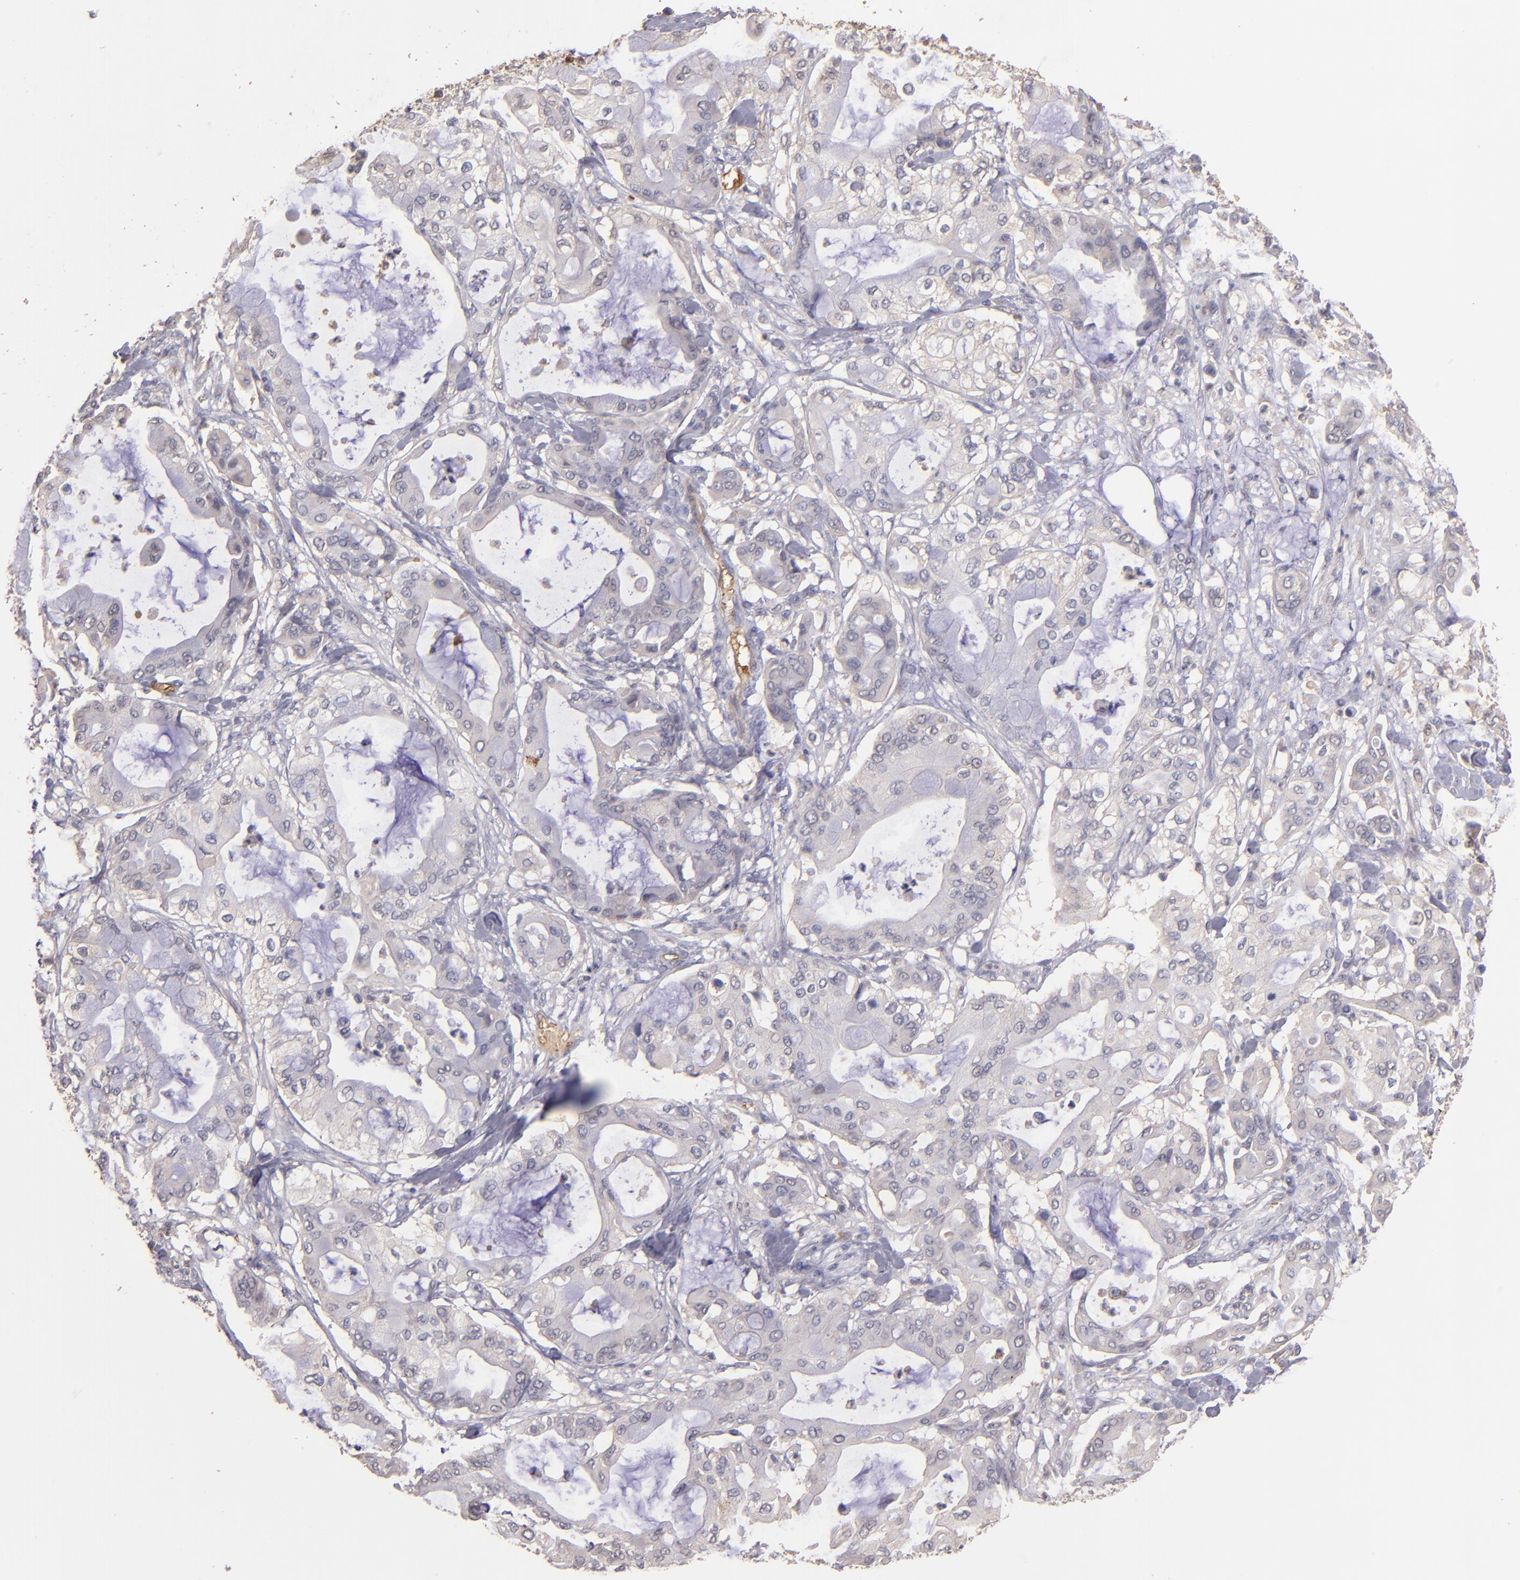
{"staining": {"intensity": "weak", "quantity": "<25%", "location": "cytoplasmic/membranous"}, "tissue": "pancreatic cancer", "cell_type": "Tumor cells", "image_type": "cancer", "snomed": [{"axis": "morphology", "description": "Adenocarcinoma, NOS"}, {"axis": "morphology", "description": "Adenocarcinoma, metastatic, NOS"}, {"axis": "topography", "description": "Lymph node"}, {"axis": "topography", "description": "Pancreas"}, {"axis": "topography", "description": "Duodenum"}], "caption": "Tumor cells show no significant protein staining in pancreatic cancer (adenocarcinoma). The staining was performed using DAB to visualize the protein expression in brown, while the nuclei were stained in blue with hematoxylin (Magnification: 20x).", "gene": "SERPINC1", "patient": {"sex": "female", "age": 64}}